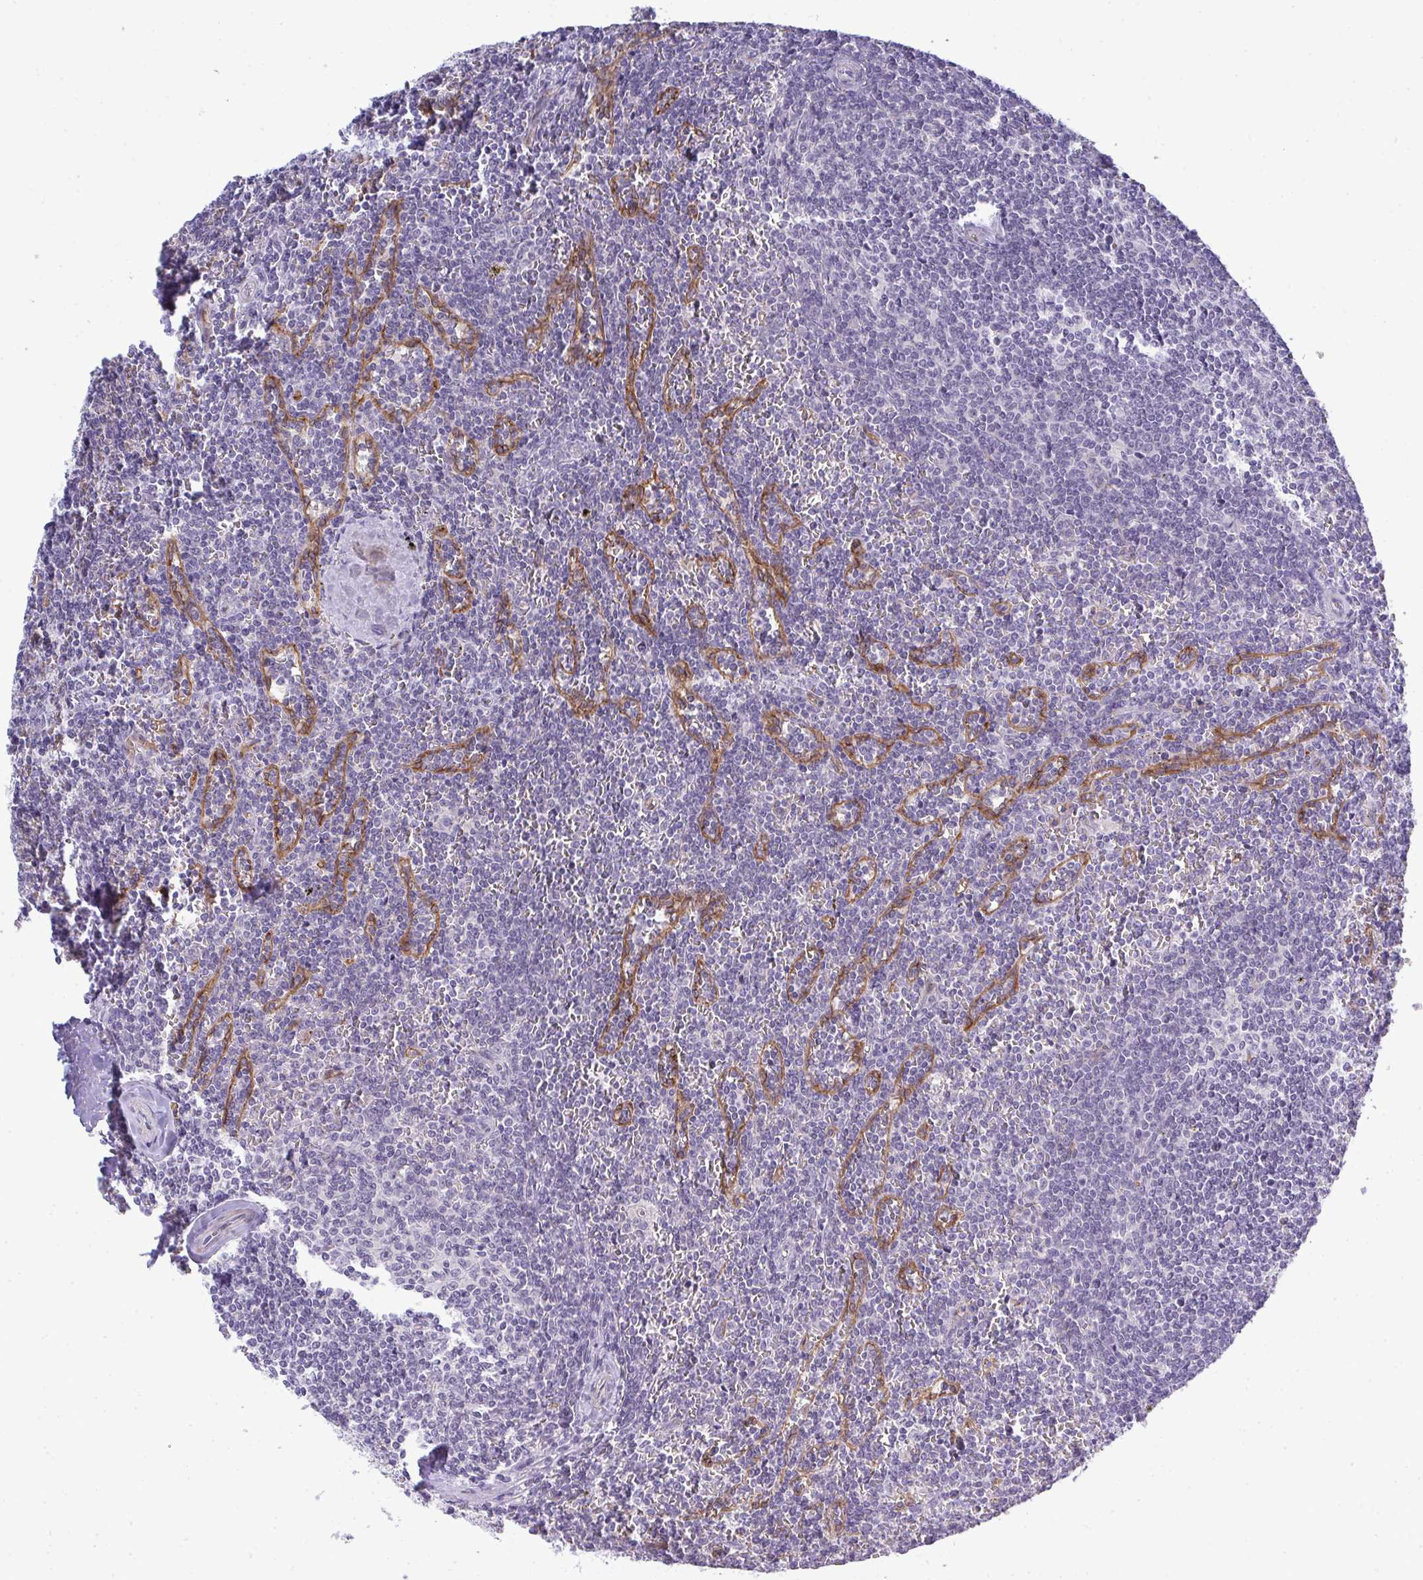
{"staining": {"intensity": "negative", "quantity": "none", "location": "none"}, "tissue": "lymphoma", "cell_type": "Tumor cells", "image_type": "cancer", "snomed": [{"axis": "morphology", "description": "Malignant lymphoma, non-Hodgkin's type, Low grade"}, {"axis": "topography", "description": "Spleen"}], "caption": "The immunohistochemistry (IHC) histopathology image has no significant expression in tumor cells of lymphoma tissue.", "gene": "TMEM82", "patient": {"sex": "male", "age": 78}}